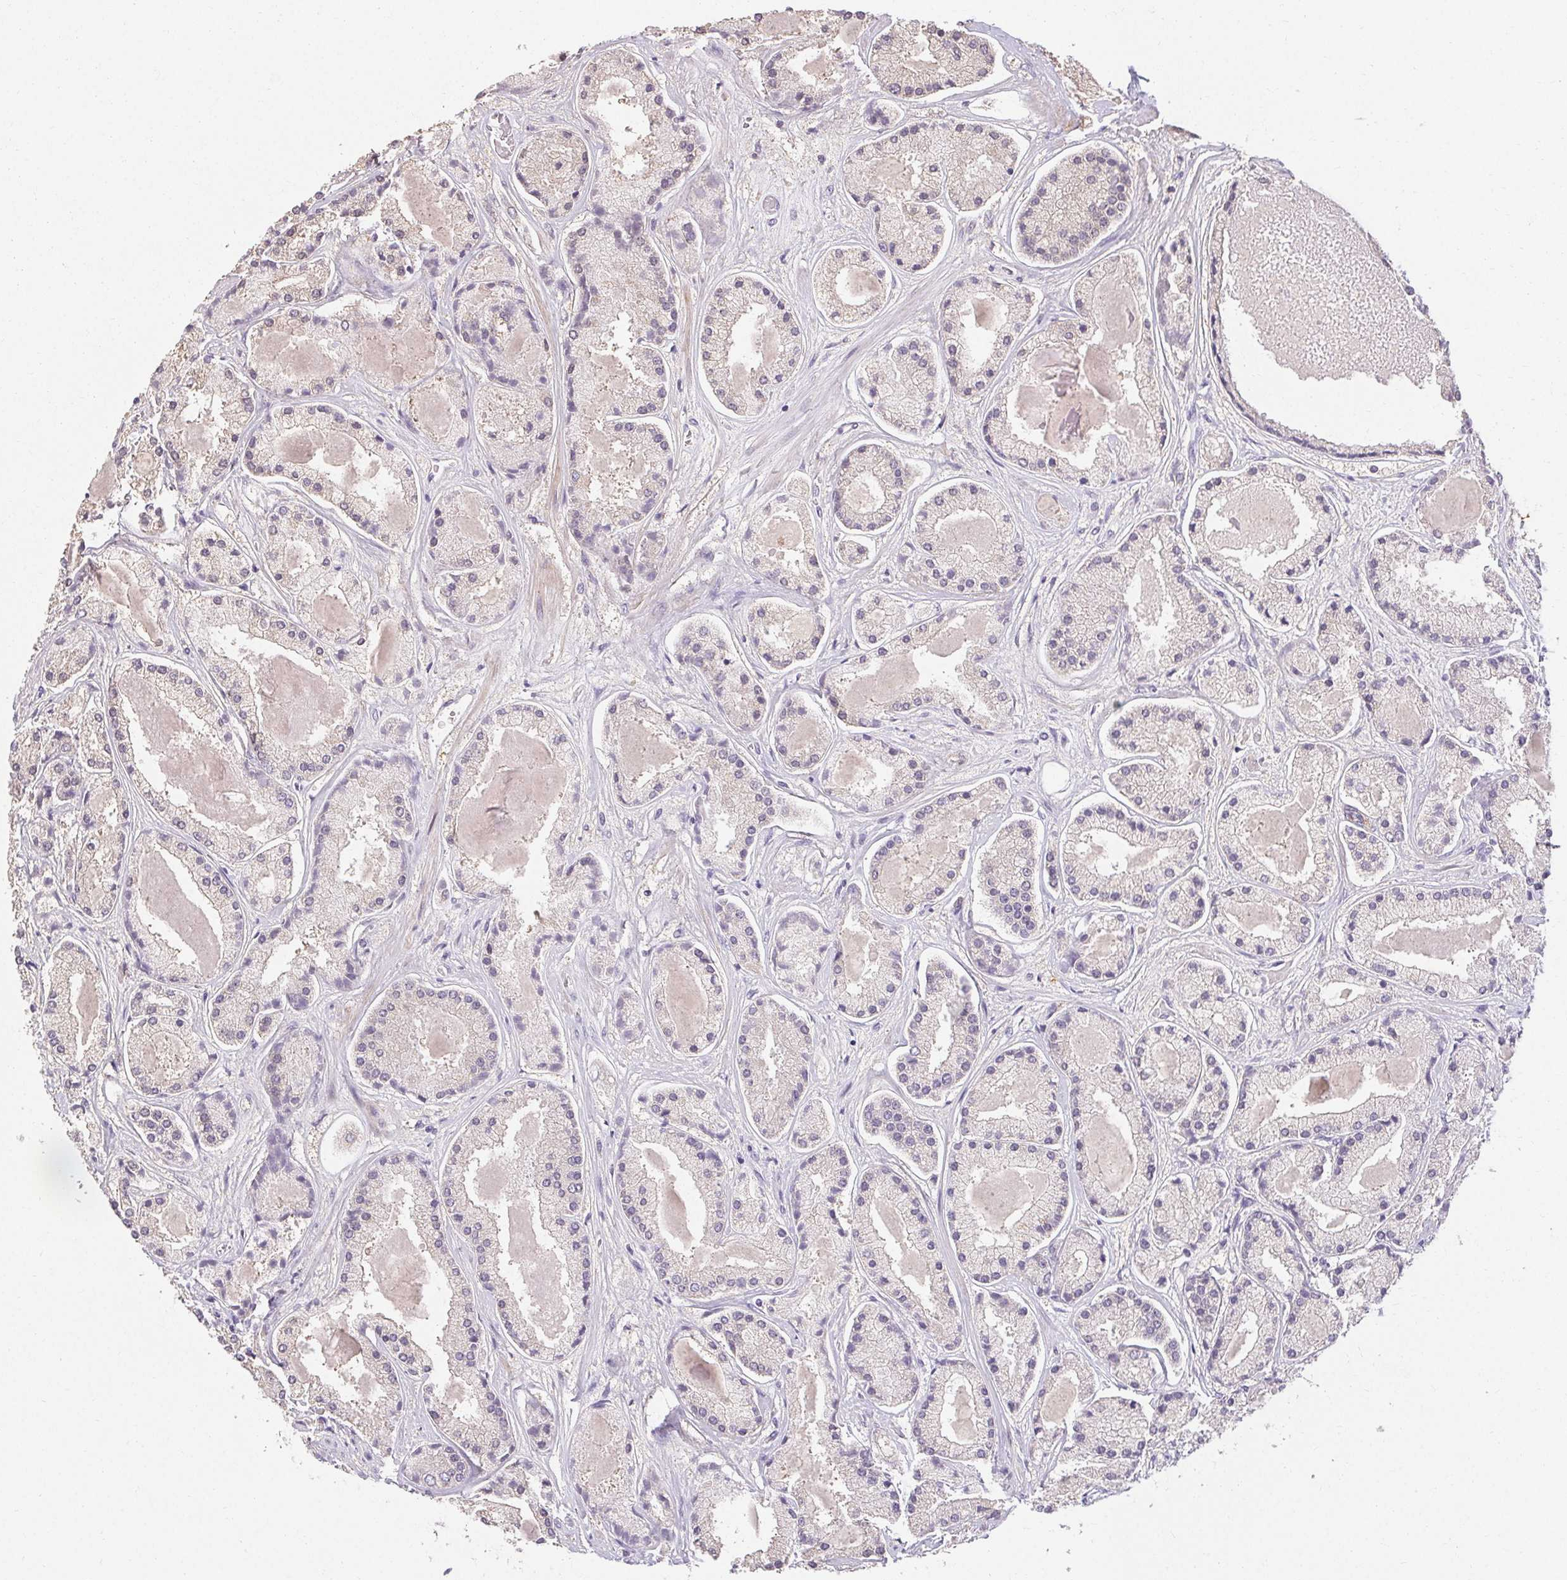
{"staining": {"intensity": "negative", "quantity": "none", "location": "none"}, "tissue": "prostate cancer", "cell_type": "Tumor cells", "image_type": "cancer", "snomed": [{"axis": "morphology", "description": "Adenocarcinoma, High grade"}, {"axis": "topography", "description": "Prostate"}], "caption": "Immunohistochemical staining of human prostate cancer (adenocarcinoma (high-grade)) displays no significant staining in tumor cells.", "gene": "TMEM52B", "patient": {"sex": "male", "age": 67}}